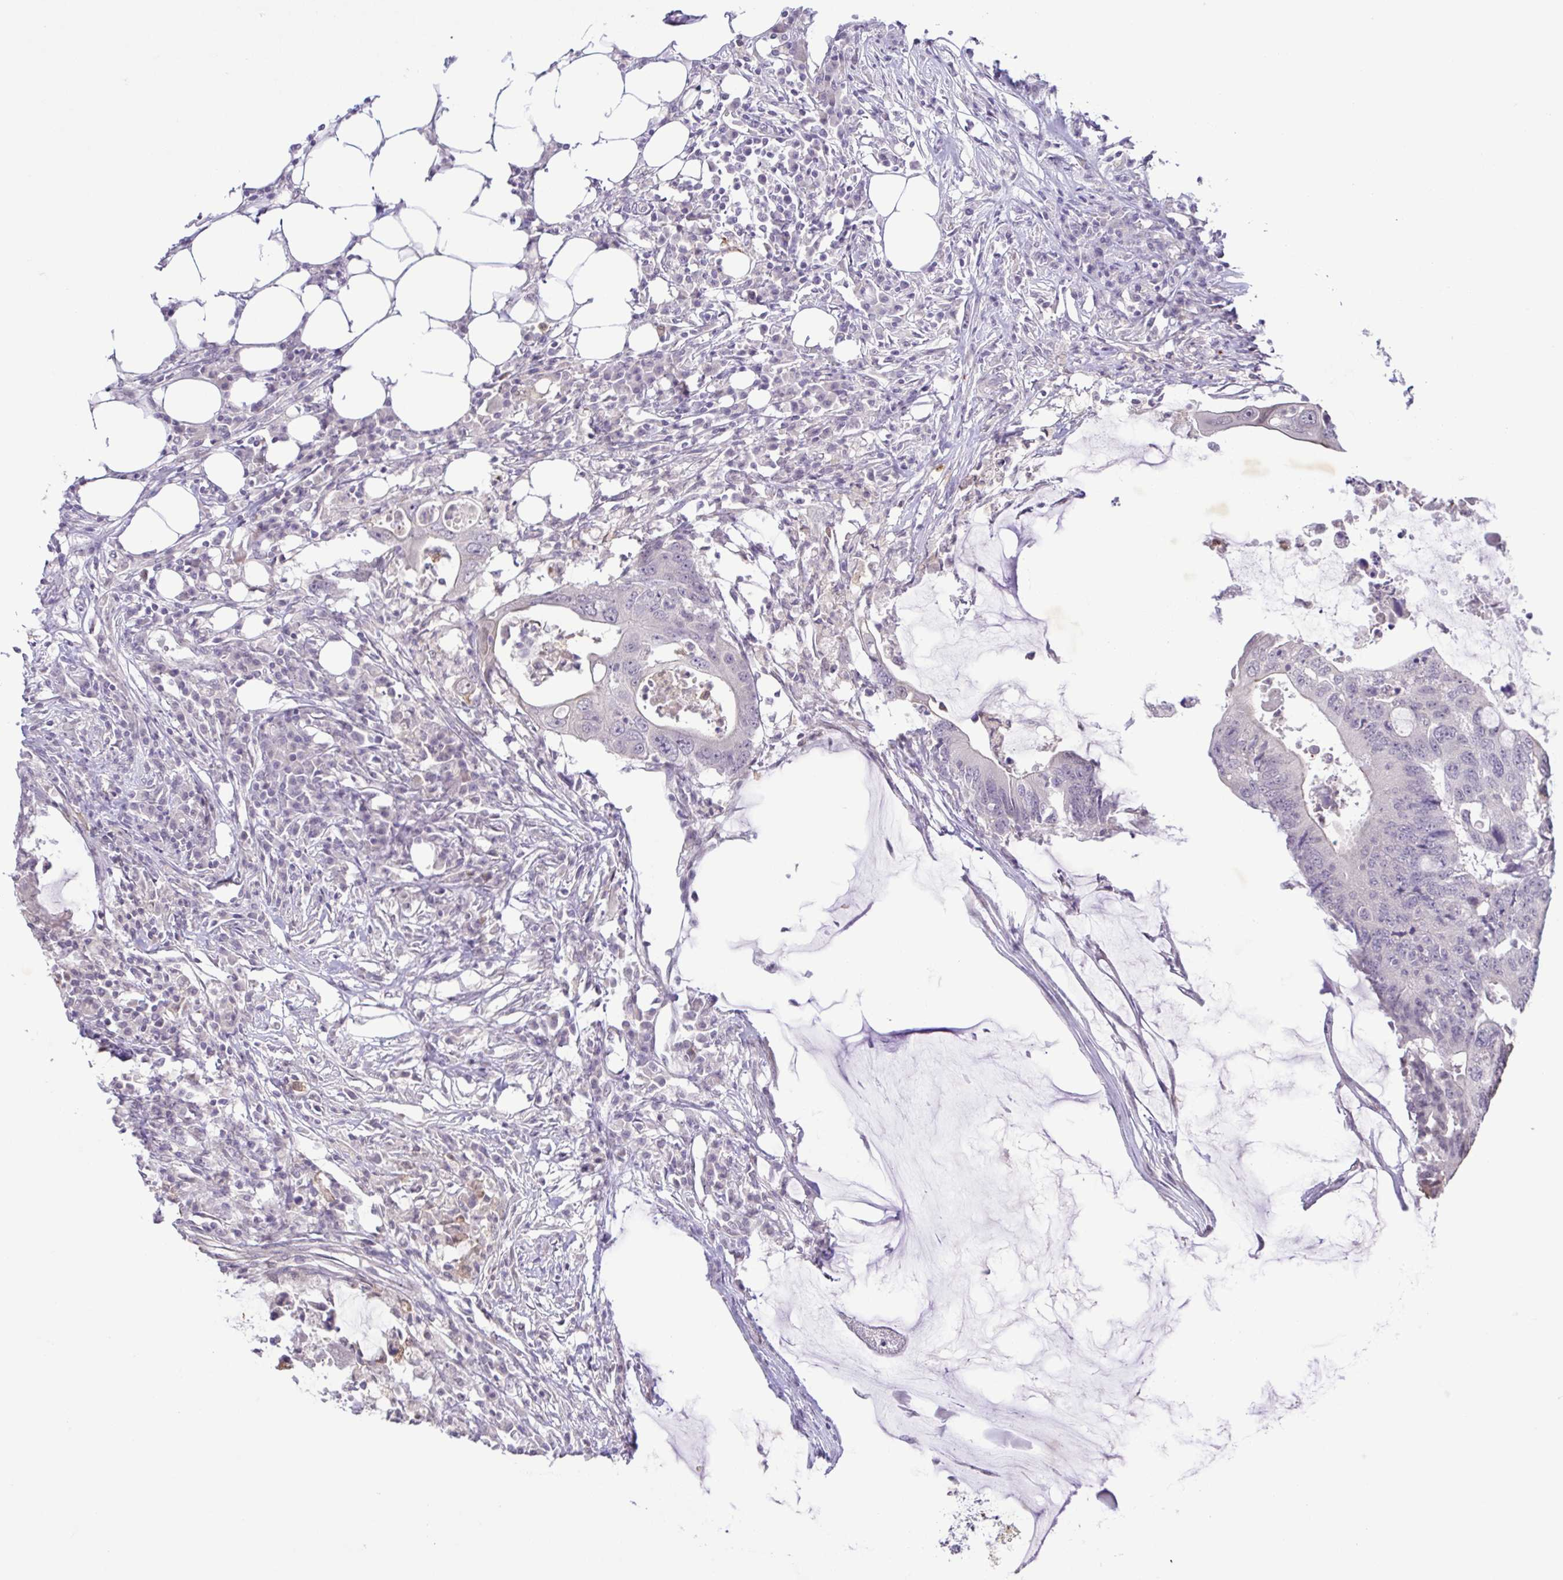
{"staining": {"intensity": "negative", "quantity": "none", "location": "none"}, "tissue": "colorectal cancer", "cell_type": "Tumor cells", "image_type": "cancer", "snomed": [{"axis": "morphology", "description": "Adenocarcinoma, NOS"}, {"axis": "topography", "description": "Colon"}], "caption": "This is an immunohistochemistry (IHC) histopathology image of human colorectal cancer (adenocarcinoma). There is no positivity in tumor cells.", "gene": "IL1RN", "patient": {"sex": "male", "age": 71}}